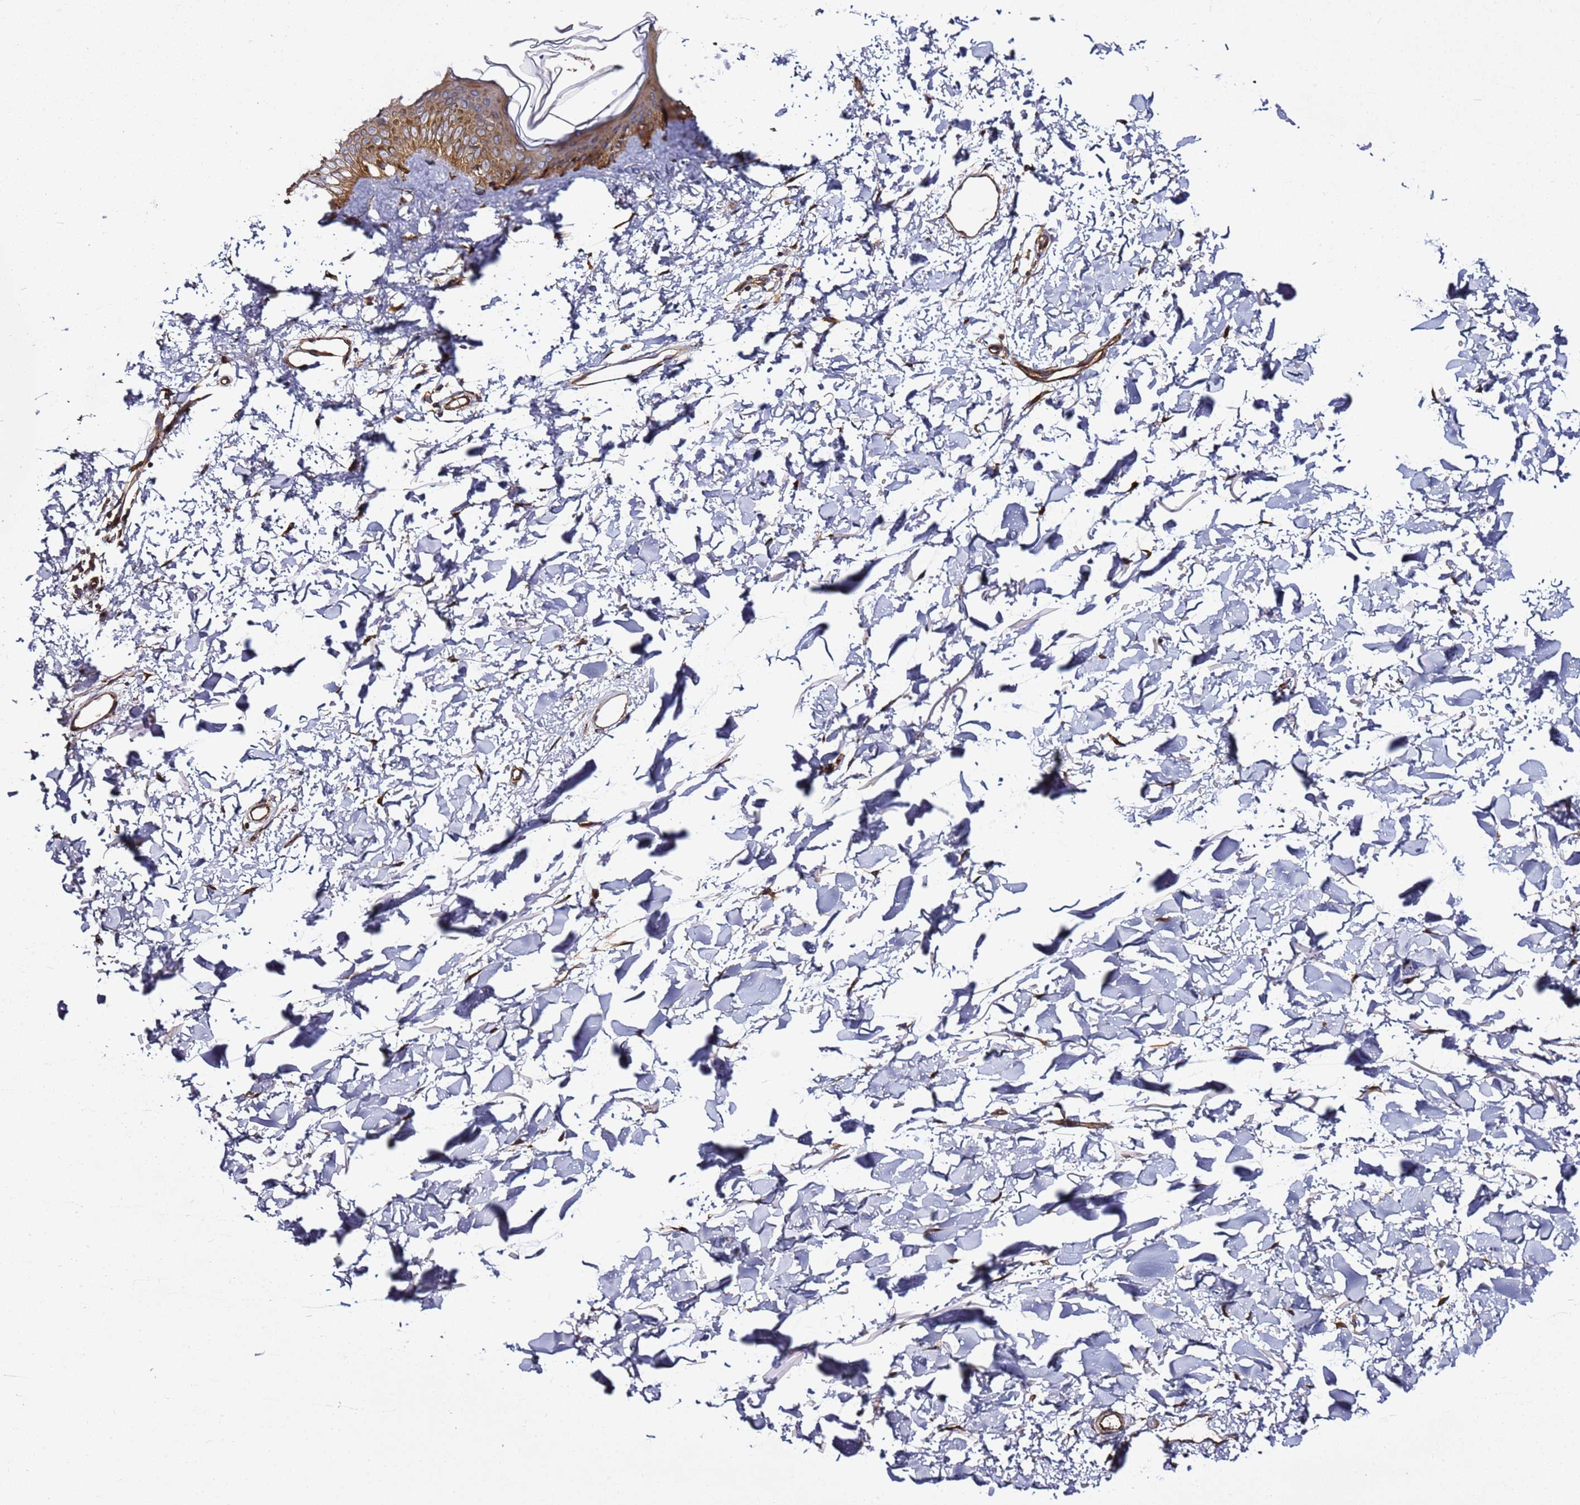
{"staining": {"intensity": "strong", "quantity": ">75%", "location": "cytoplasmic/membranous"}, "tissue": "skin", "cell_type": "Fibroblasts", "image_type": "normal", "snomed": [{"axis": "morphology", "description": "Normal tissue, NOS"}, {"axis": "topography", "description": "Skin"}], "caption": "This micrograph demonstrates normal skin stained with IHC to label a protein in brown. The cytoplasmic/membranous of fibroblasts show strong positivity for the protein. Nuclei are counter-stained blue.", "gene": "GNL1", "patient": {"sex": "female", "age": 58}}